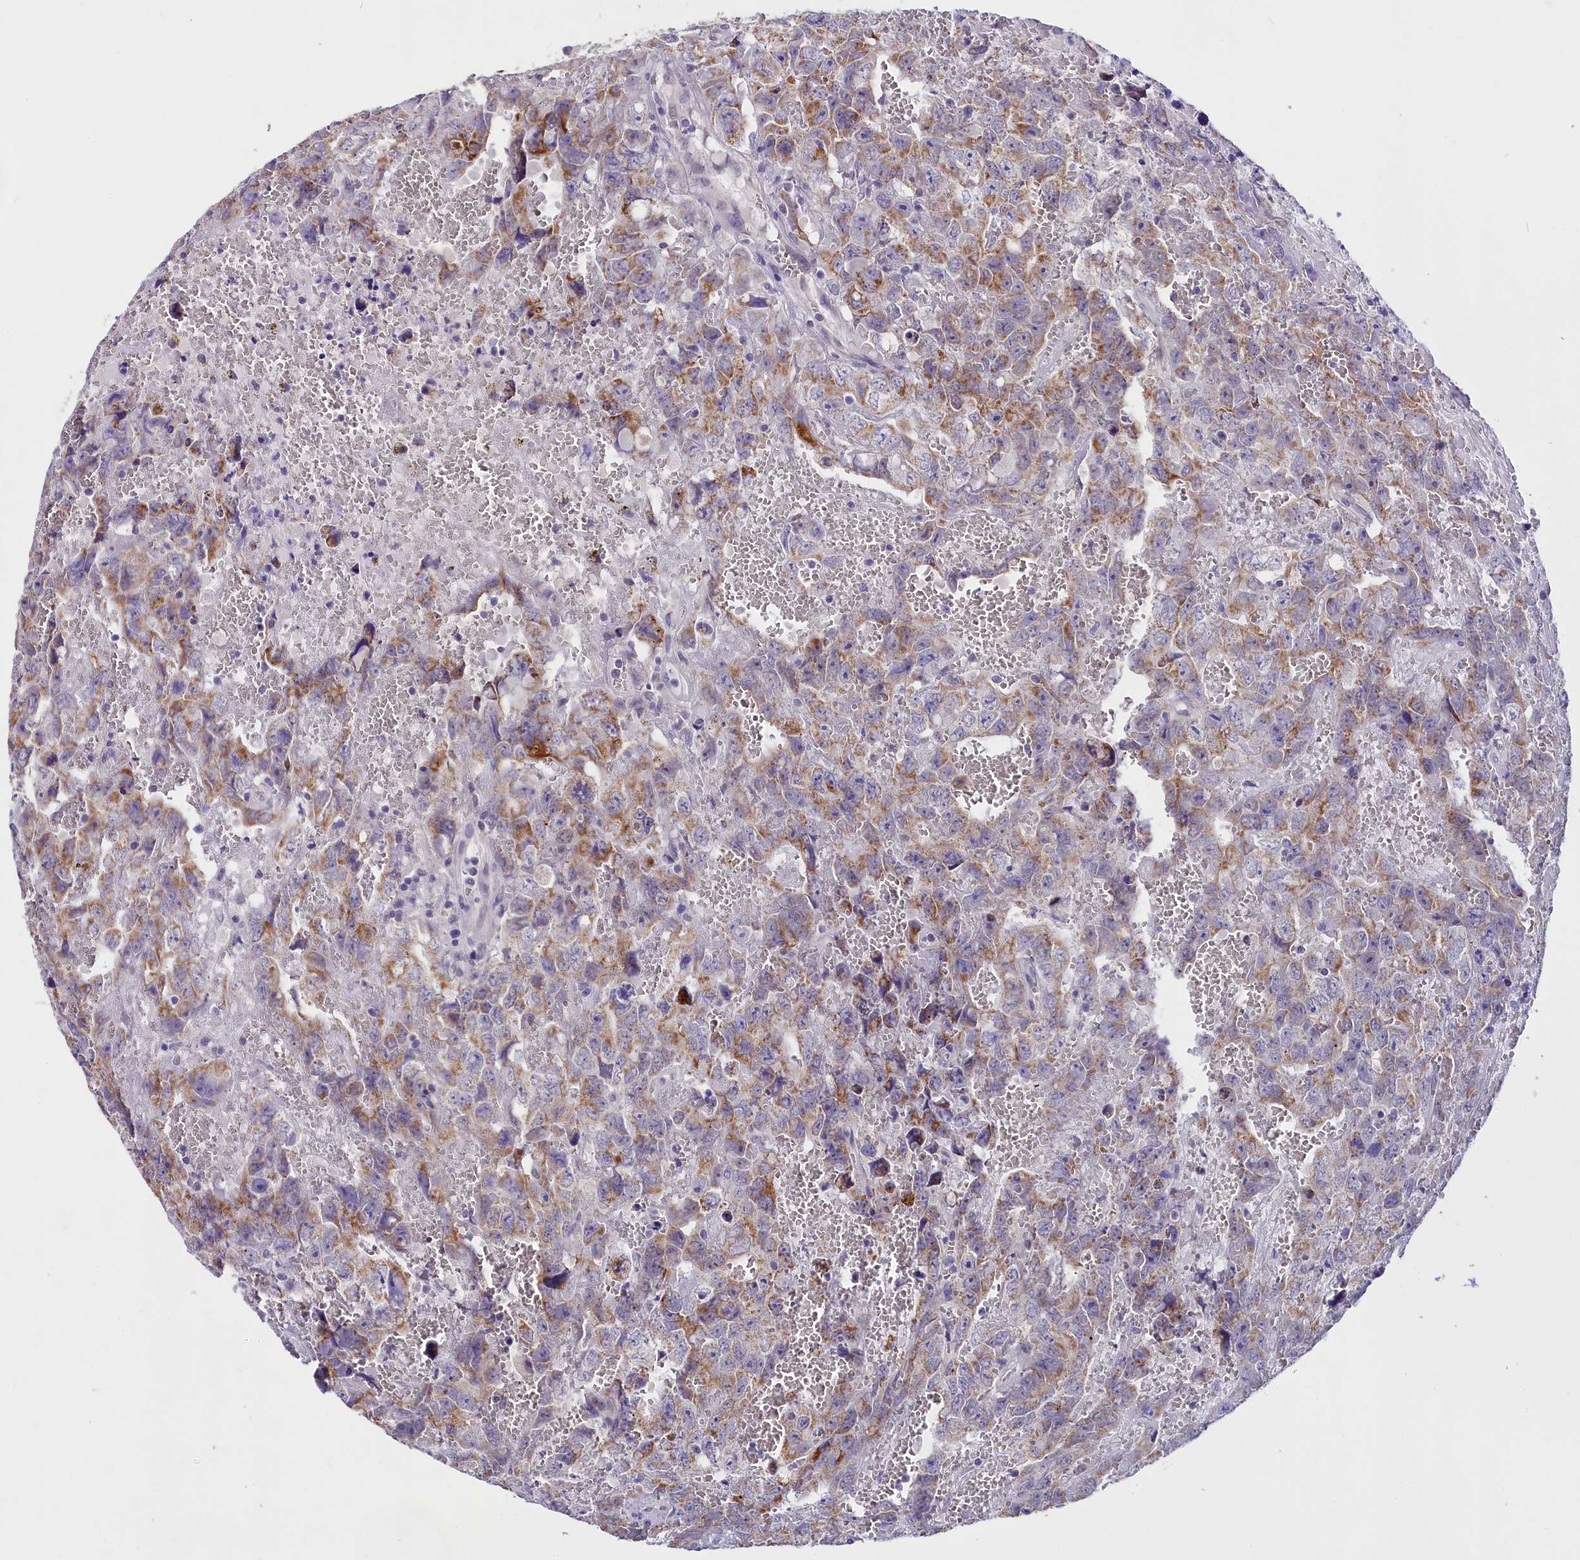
{"staining": {"intensity": "moderate", "quantity": ">75%", "location": "cytoplasmic/membranous"}, "tissue": "testis cancer", "cell_type": "Tumor cells", "image_type": "cancer", "snomed": [{"axis": "morphology", "description": "Carcinoma, Embryonal, NOS"}, {"axis": "topography", "description": "Testis"}], "caption": "Immunohistochemistry (IHC) (DAB (3,3'-diaminobenzidine)) staining of human testis cancer (embryonal carcinoma) displays moderate cytoplasmic/membranous protein expression in approximately >75% of tumor cells.", "gene": "OSGEP", "patient": {"sex": "male", "age": 45}}